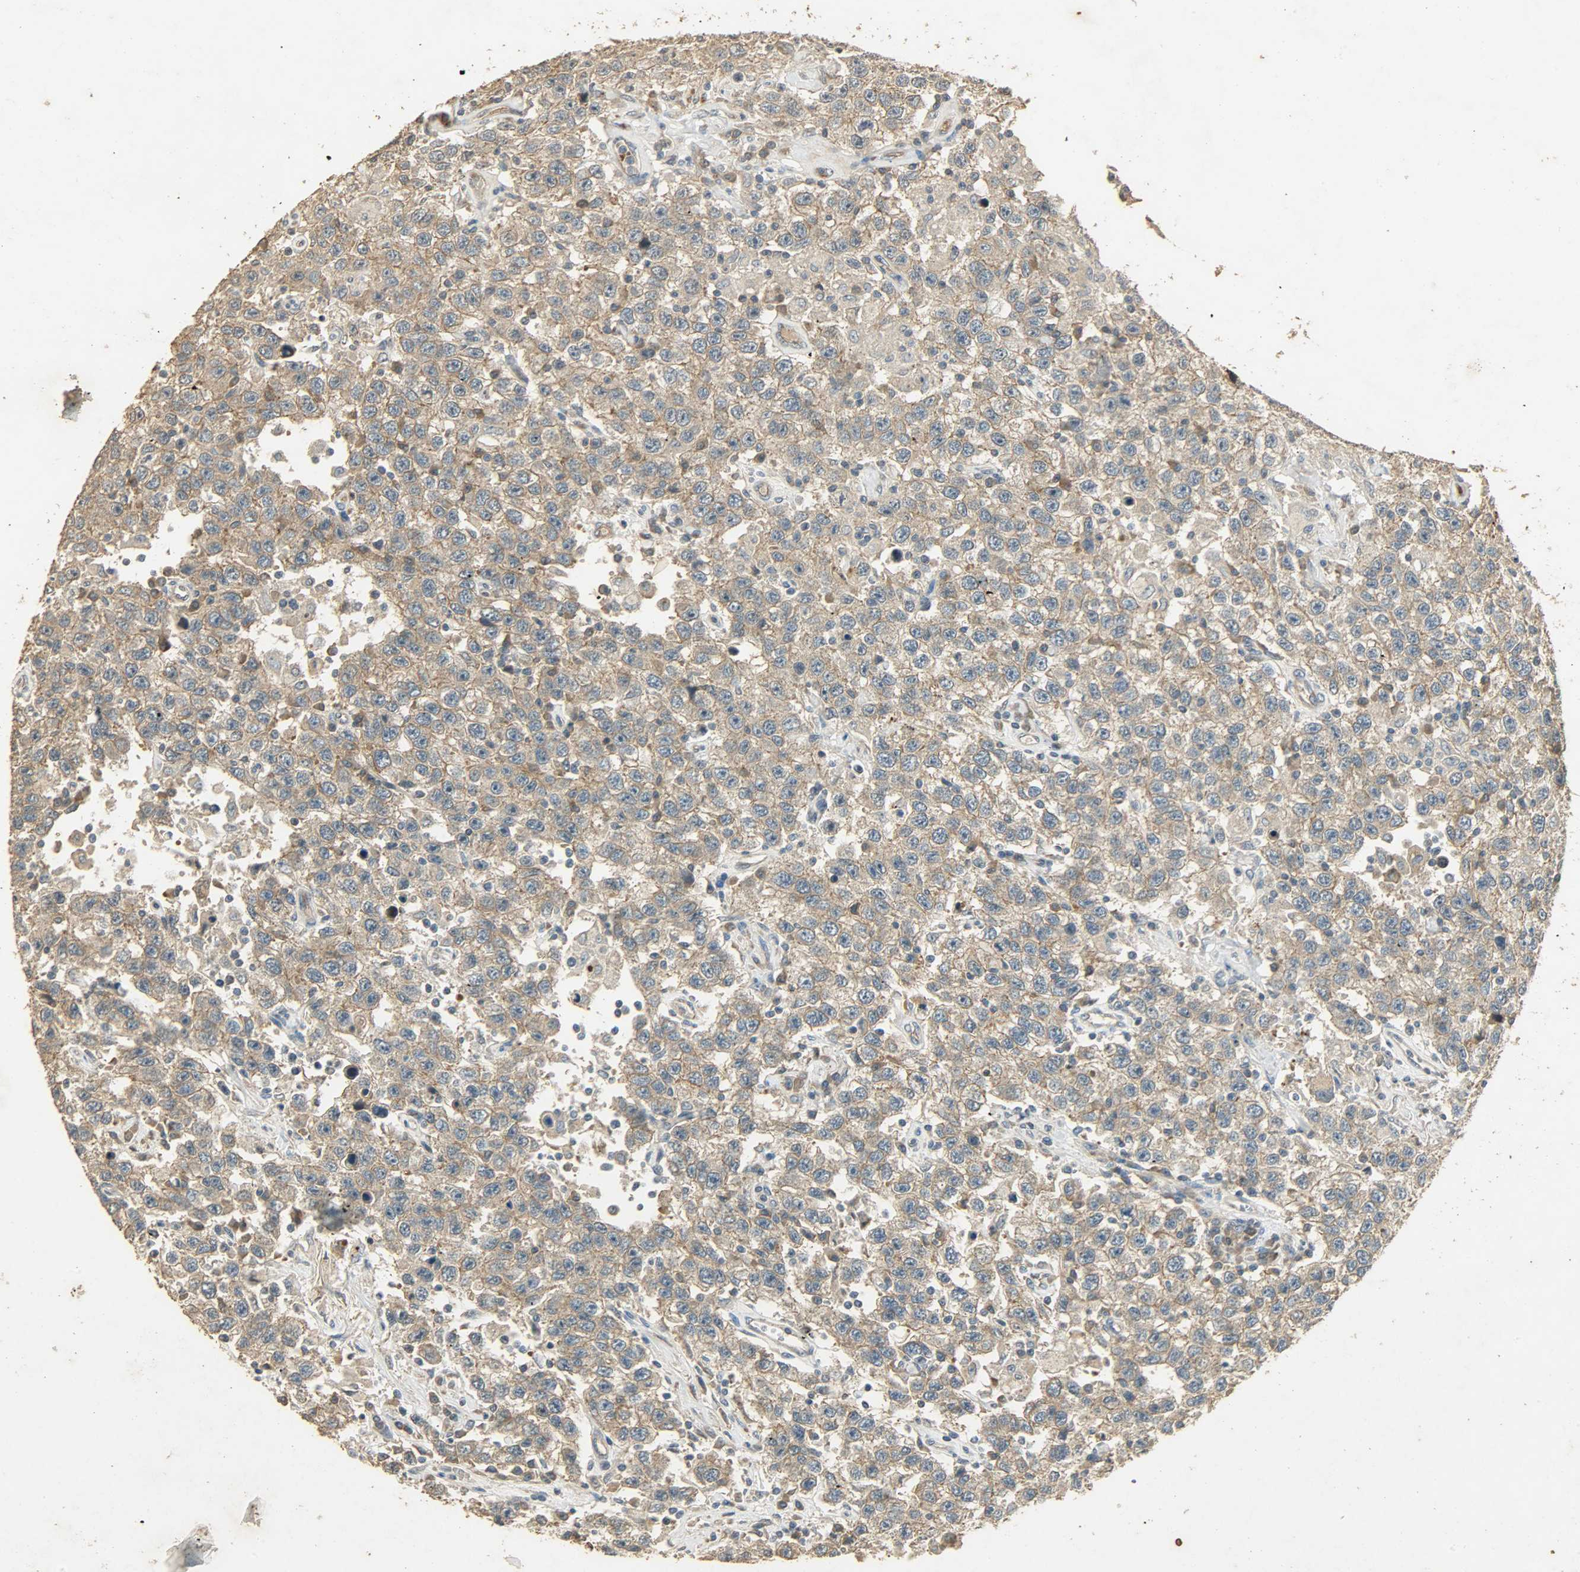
{"staining": {"intensity": "weak", "quantity": ">75%", "location": "cytoplasmic/membranous"}, "tissue": "testis cancer", "cell_type": "Tumor cells", "image_type": "cancer", "snomed": [{"axis": "morphology", "description": "Seminoma, NOS"}, {"axis": "topography", "description": "Testis"}], "caption": "Immunohistochemistry (IHC) staining of testis seminoma, which shows low levels of weak cytoplasmic/membranous expression in approximately >75% of tumor cells indicating weak cytoplasmic/membranous protein expression. The staining was performed using DAB (3,3'-diaminobenzidine) (brown) for protein detection and nuclei were counterstained in hematoxylin (blue).", "gene": "ATP2B1", "patient": {"sex": "male", "age": 41}}